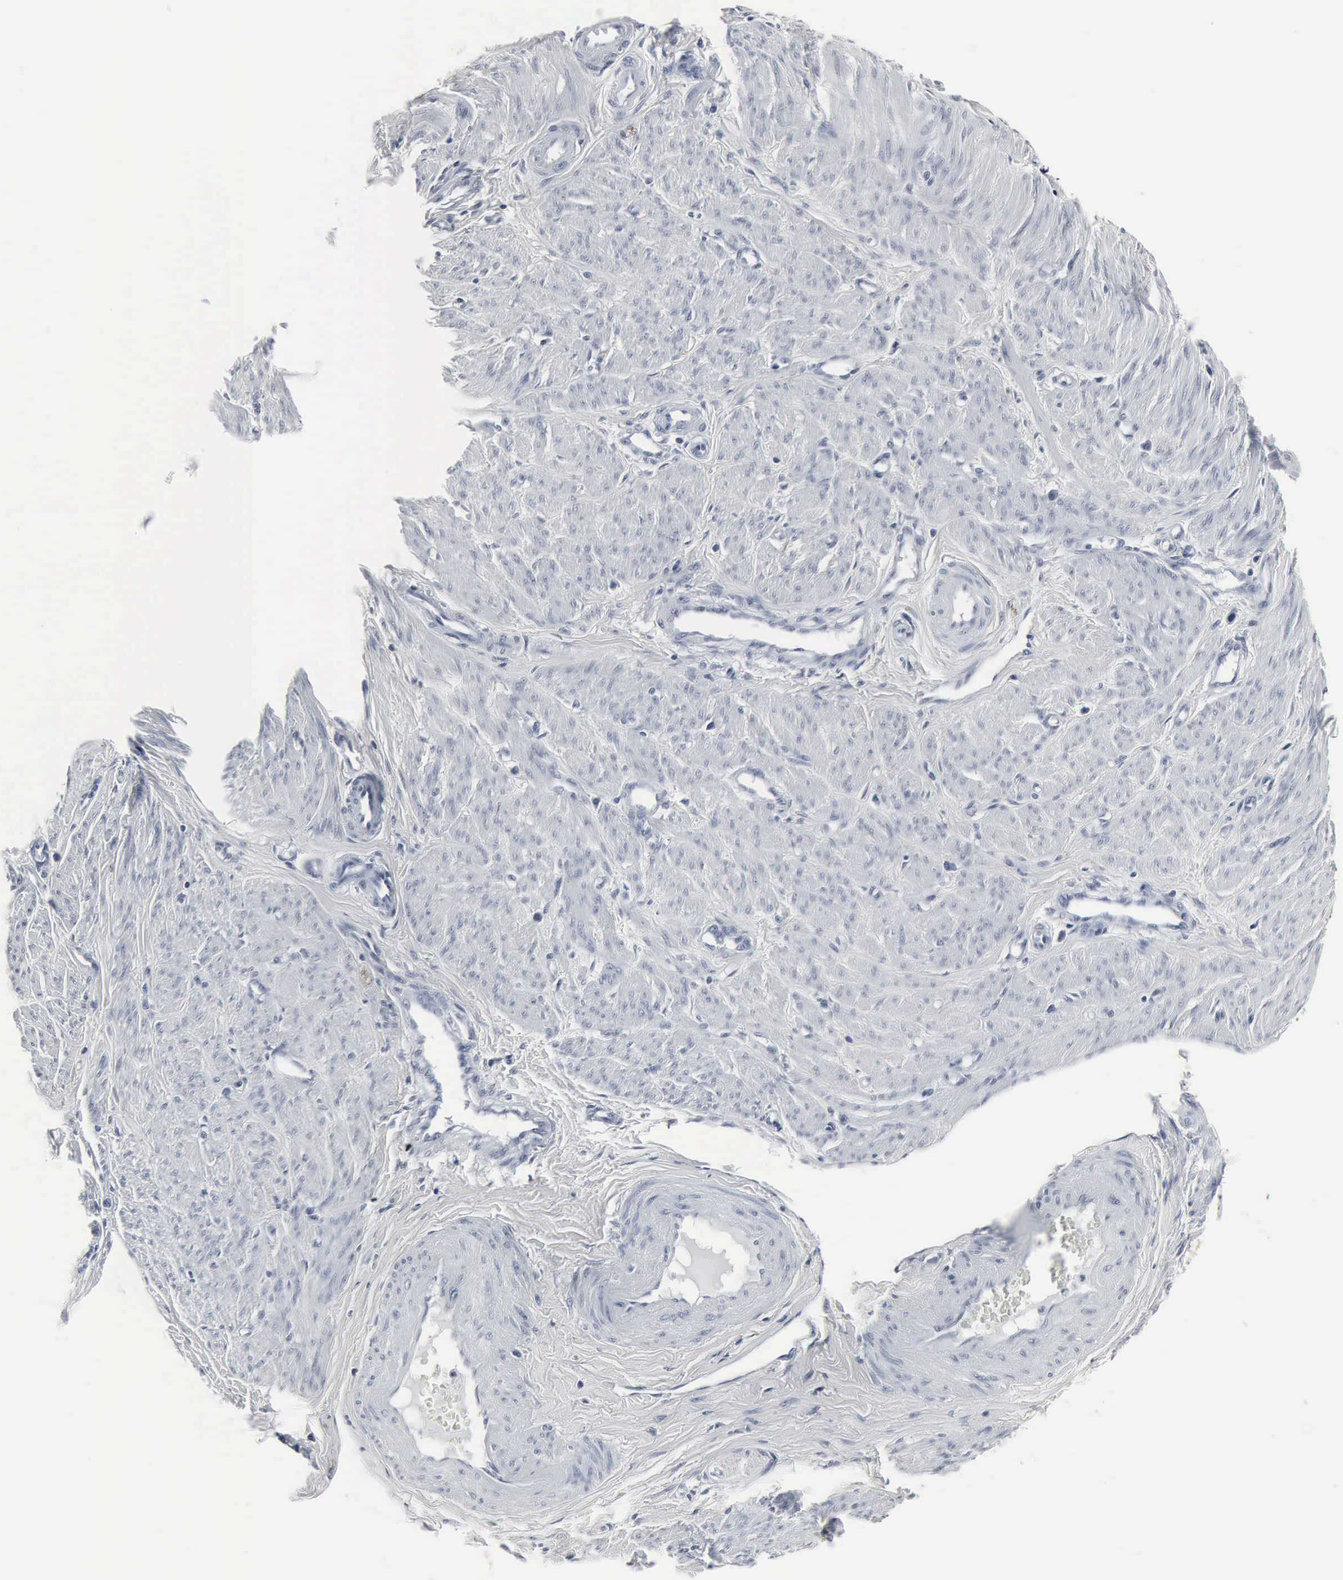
{"staining": {"intensity": "negative", "quantity": "none", "location": "none"}, "tissue": "smooth muscle", "cell_type": "Smooth muscle cells", "image_type": "normal", "snomed": [{"axis": "morphology", "description": "Normal tissue, NOS"}, {"axis": "topography", "description": "Smooth muscle"}, {"axis": "topography", "description": "Uterus"}], "caption": "Immunohistochemical staining of normal human smooth muscle displays no significant expression in smooth muscle cells.", "gene": "SNAP25", "patient": {"sex": "female", "age": 39}}